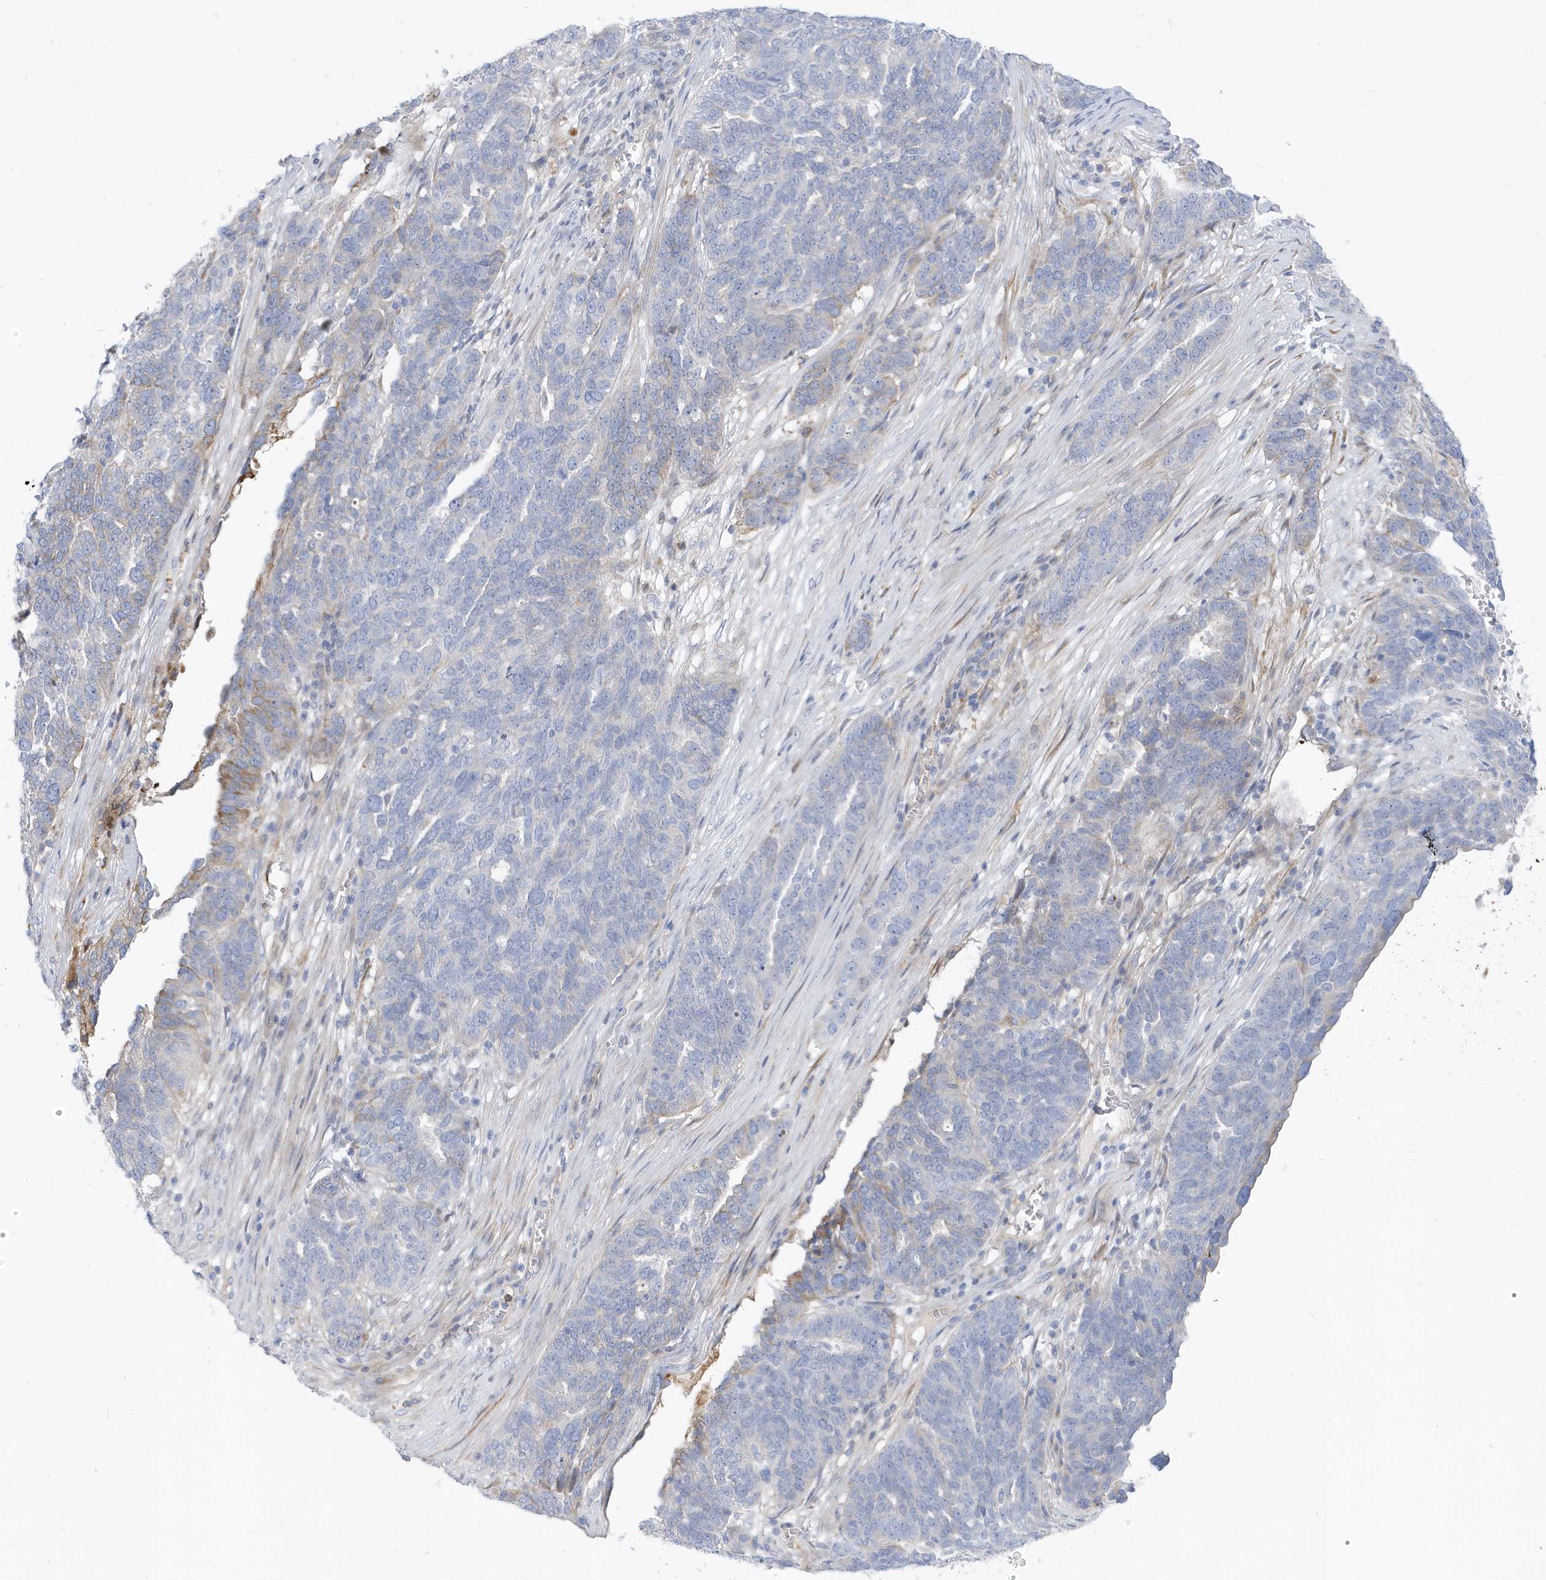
{"staining": {"intensity": "negative", "quantity": "none", "location": "none"}, "tissue": "ovarian cancer", "cell_type": "Tumor cells", "image_type": "cancer", "snomed": [{"axis": "morphology", "description": "Cystadenocarcinoma, serous, NOS"}, {"axis": "topography", "description": "Ovary"}], "caption": "Protein analysis of ovarian cancer (serous cystadenocarcinoma) exhibits no significant expression in tumor cells. (DAB (3,3'-diaminobenzidine) immunohistochemistry (IHC) visualized using brightfield microscopy, high magnification).", "gene": "ATP13A5", "patient": {"sex": "female", "age": 59}}